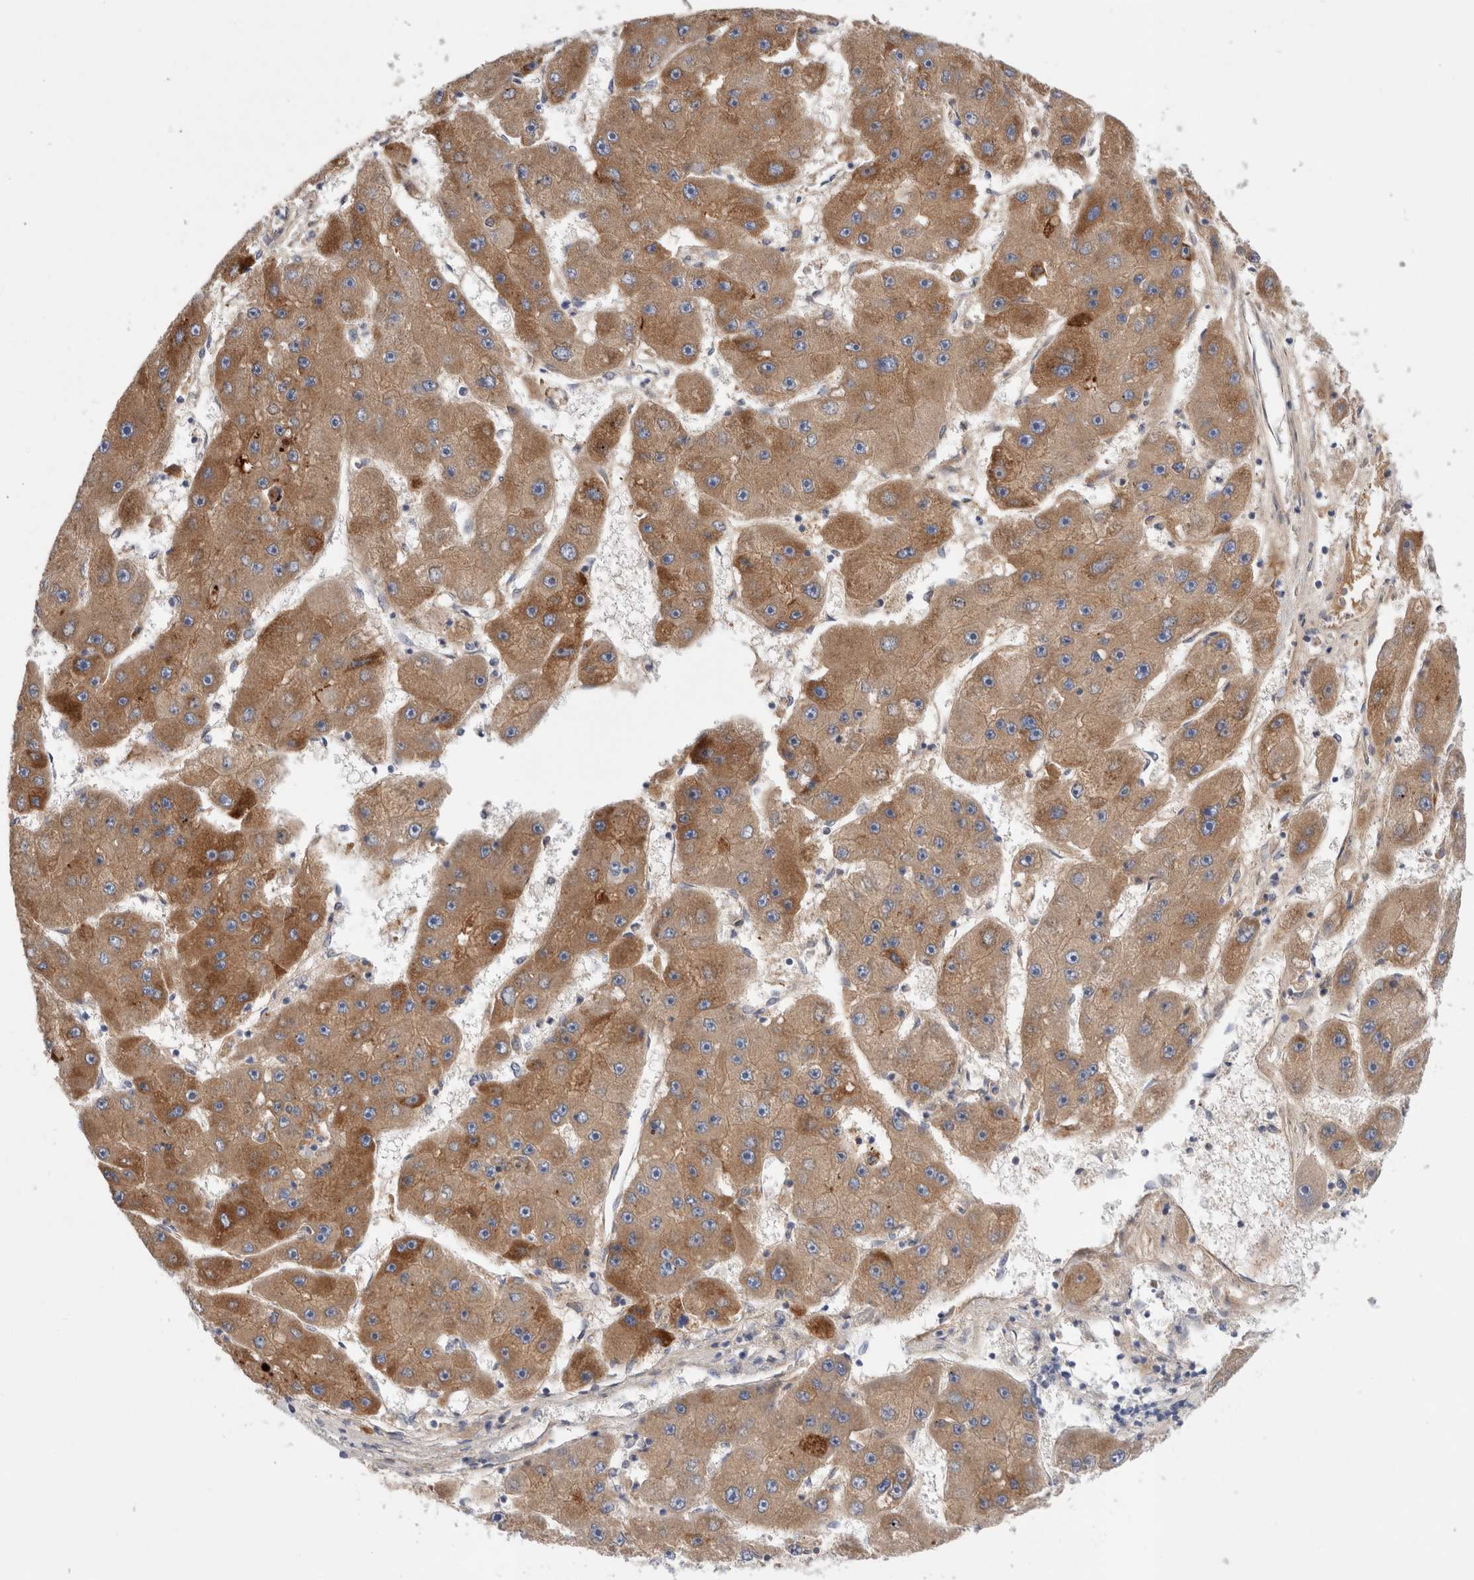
{"staining": {"intensity": "moderate", "quantity": ">75%", "location": "cytoplasmic/membranous"}, "tissue": "liver cancer", "cell_type": "Tumor cells", "image_type": "cancer", "snomed": [{"axis": "morphology", "description": "Carcinoma, Hepatocellular, NOS"}, {"axis": "topography", "description": "Liver"}], "caption": "Liver hepatocellular carcinoma stained for a protein (brown) shows moderate cytoplasmic/membranous positive staining in about >75% of tumor cells.", "gene": "ECHDC2", "patient": {"sex": "female", "age": 61}}